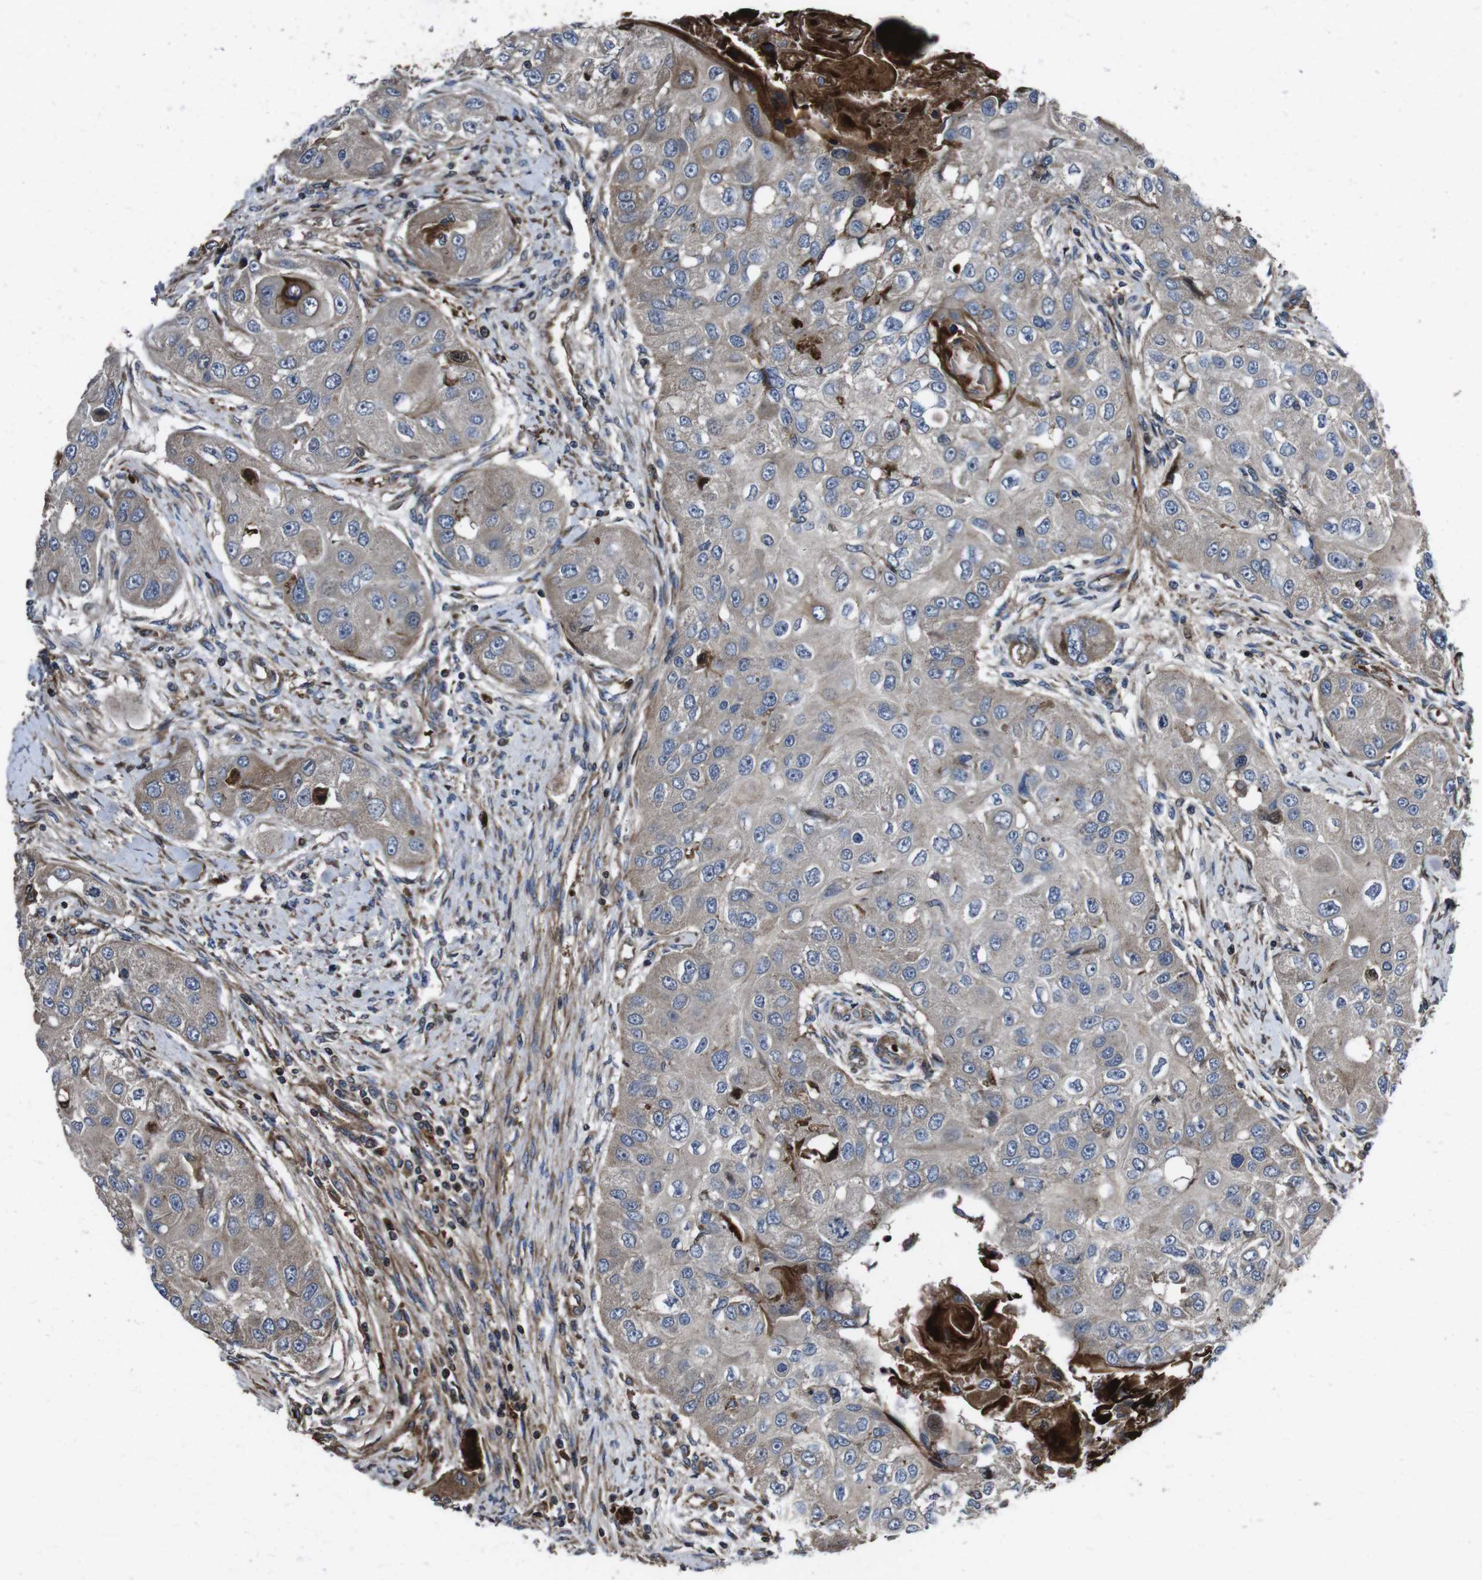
{"staining": {"intensity": "weak", "quantity": ">75%", "location": "cytoplasmic/membranous"}, "tissue": "head and neck cancer", "cell_type": "Tumor cells", "image_type": "cancer", "snomed": [{"axis": "morphology", "description": "Normal tissue, NOS"}, {"axis": "morphology", "description": "Squamous cell carcinoma, NOS"}, {"axis": "topography", "description": "Skeletal muscle"}, {"axis": "topography", "description": "Head-Neck"}], "caption": "The immunohistochemical stain highlights weak cytoplasmic/membranous expression in tumor cells of head and neck cancer tissue.", "gene": "SMYD3", "patient": {"sex": "male", "age": 51}}